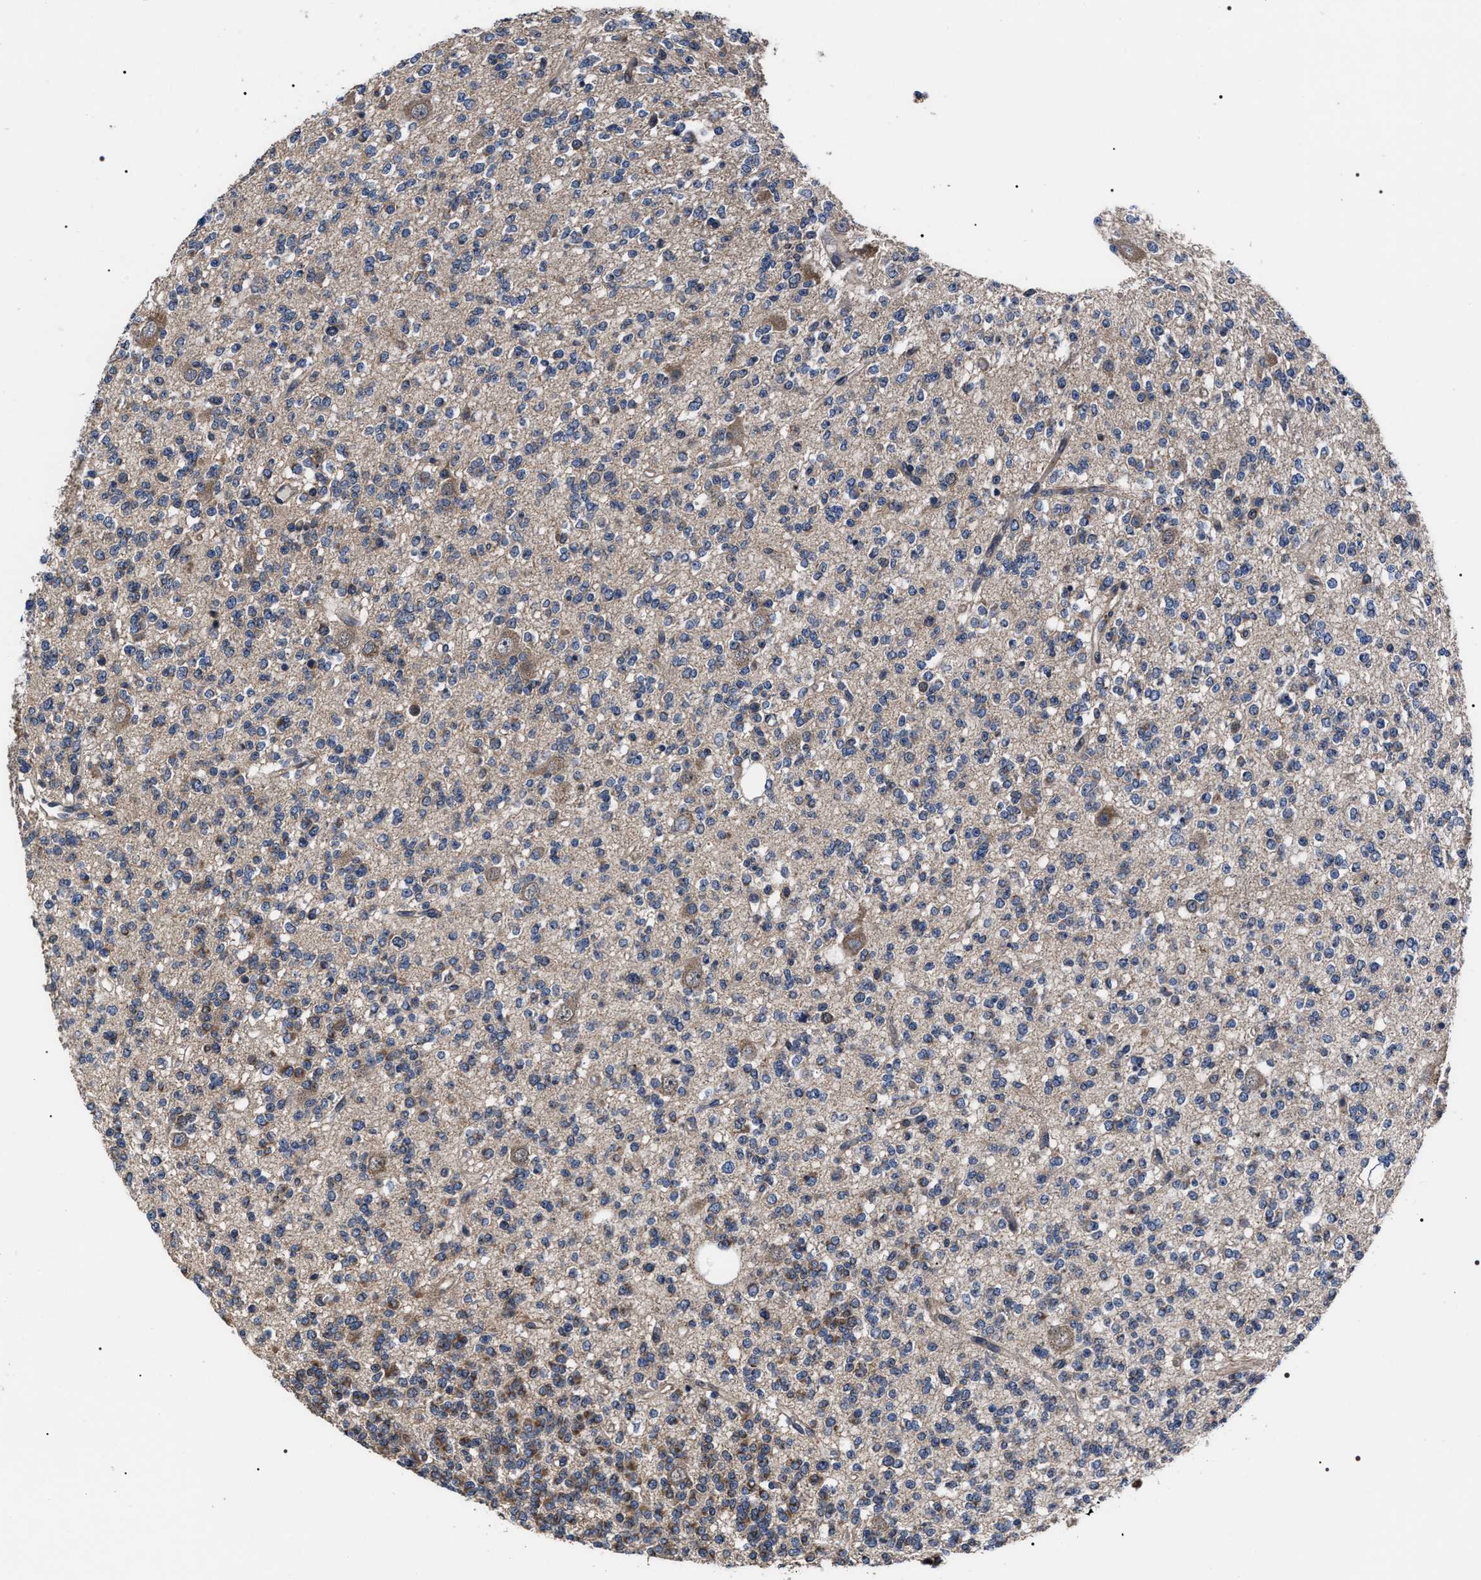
{"staining": {"intensity": "weak", "quantity": "25%-75%", "location": "cytoplasmic/membranous"}, "tissue": "glioma", "cell_type": "Tumor cells", "image_type": "cancer", "snomed": [{"axis": "morphology", "description": "Glioma, malignant, Low grade"}, {"axis": "topography", "description": "Brain"}], "caption": "Tumor cells reveal weak cytoplasmic/membranous expression in approximately 25%-75% of cells in glioma.", "gene": "MIS18A", "patient": {"sex": "male", "age": 38}}